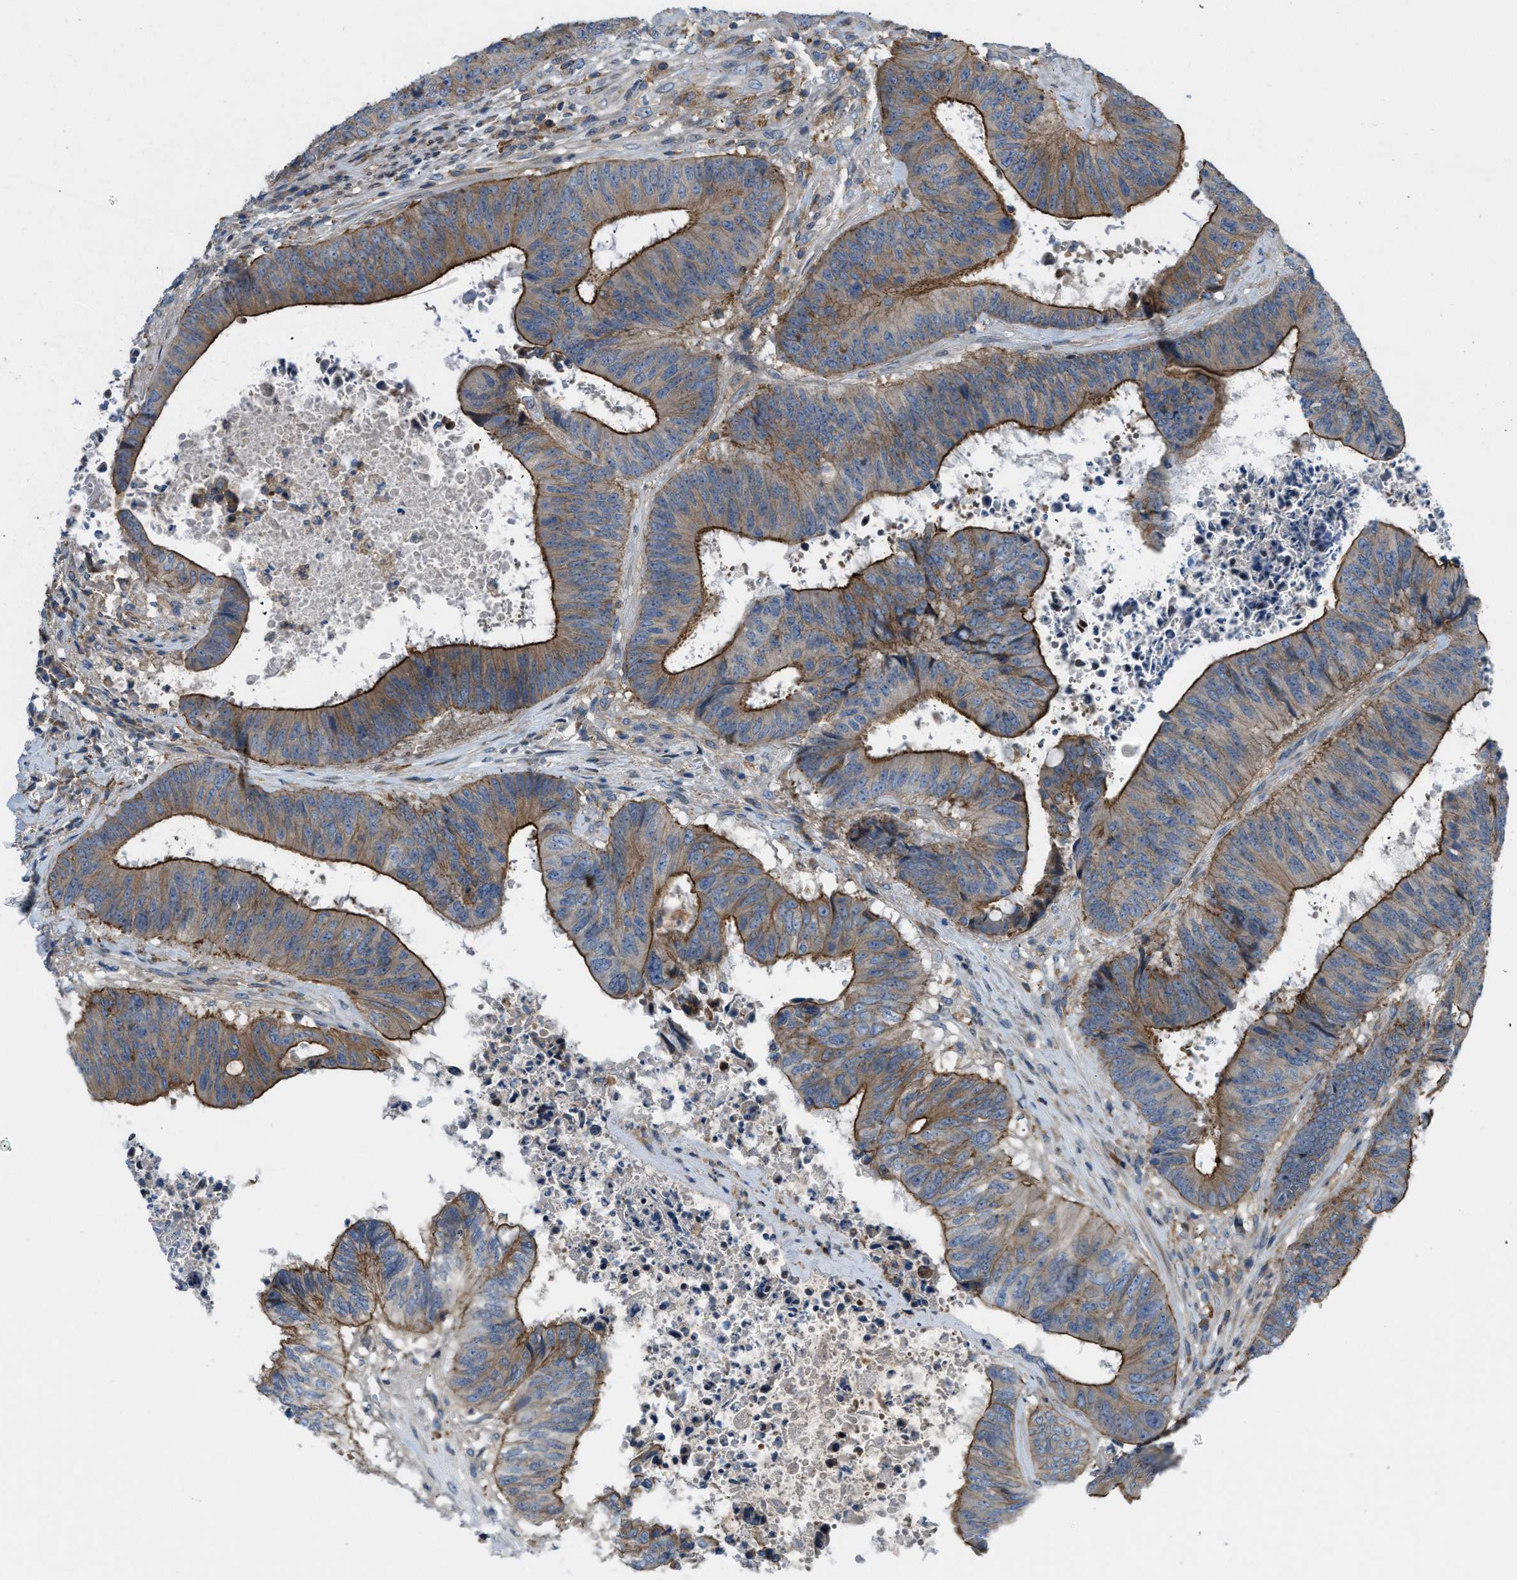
{"staining": {"intensity": "strong", "quantity": ">75%", "location": "cytoplasmic/membranous"}, "tissue": "colorectal cancer", "cell_type": "Tumor cells", "image_type": "cancer", "snomed": [{"axis": "morphology", "description": "Adenocarcinoma, NOS"}, {"axis": "topography", "description": "Rectum"}], "caption": "This is an image of IHC staining of colorectal cancer, which shows strong expression in the cytoplasmic/membranous of tumor cells.", "gene": "MYO18A", "patient": {"sex": "male", "age": 72}}